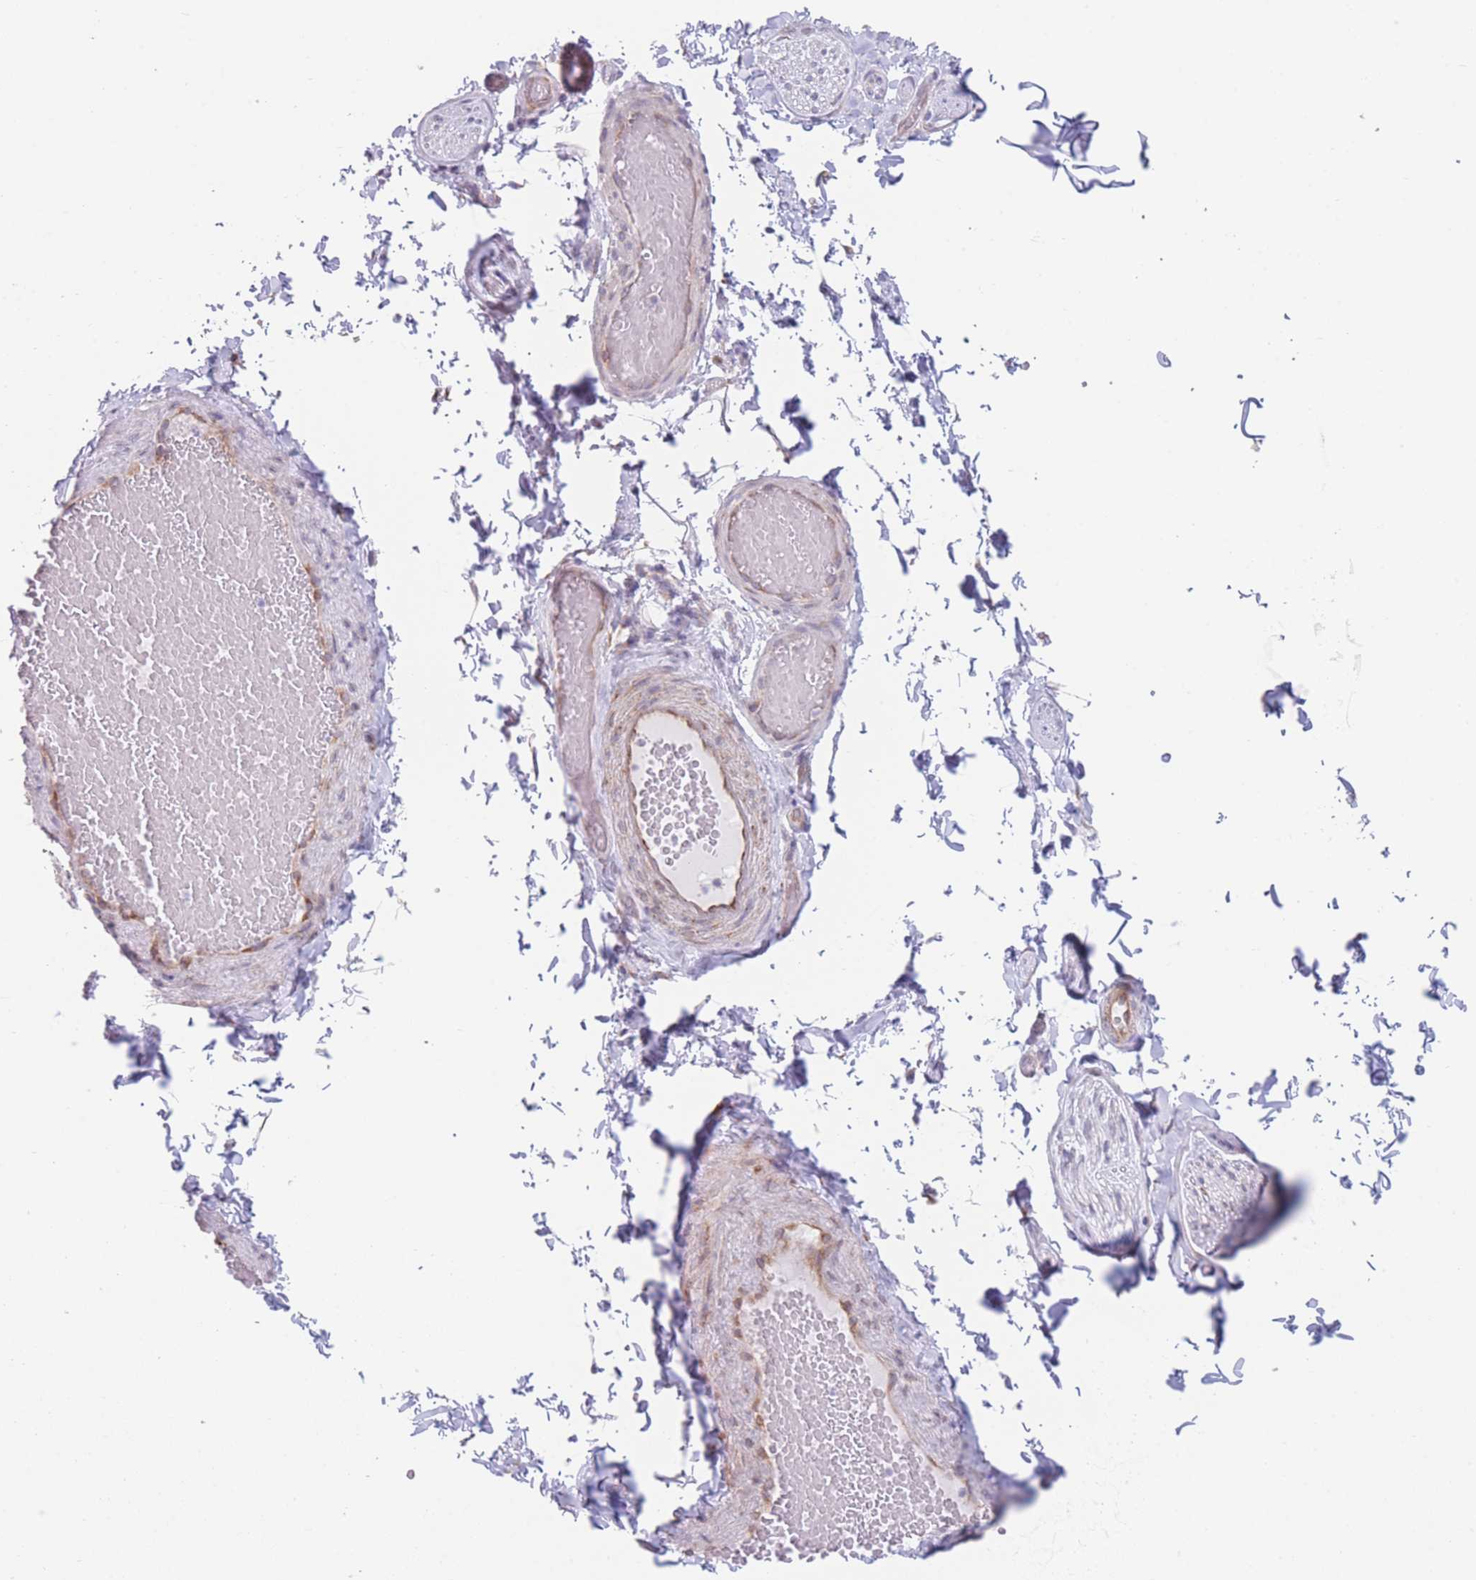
{"staining": {"intensity": "negative", "quantity": "none", "location": "none"}, "tissue": "adipose tissue", "cell_type": "Adipocytes", "image_type": "normal", "snomed": [{"axis": "morphology", "description": "Normal tissue, NOS"}, {"axis": "topography", "description": "Soft tissue"}, {"axis": "topography", "description": "Vascular tissue"}, {"axis": "topography", "description": "Peripheral nerve tissue"}], "caption": "Immunohistochemistry (IHC) of normal human adipose tissue shows no positivity in adipocytes.", "gene": "AK9", "patient": {"sex": "male", "age": 32}}